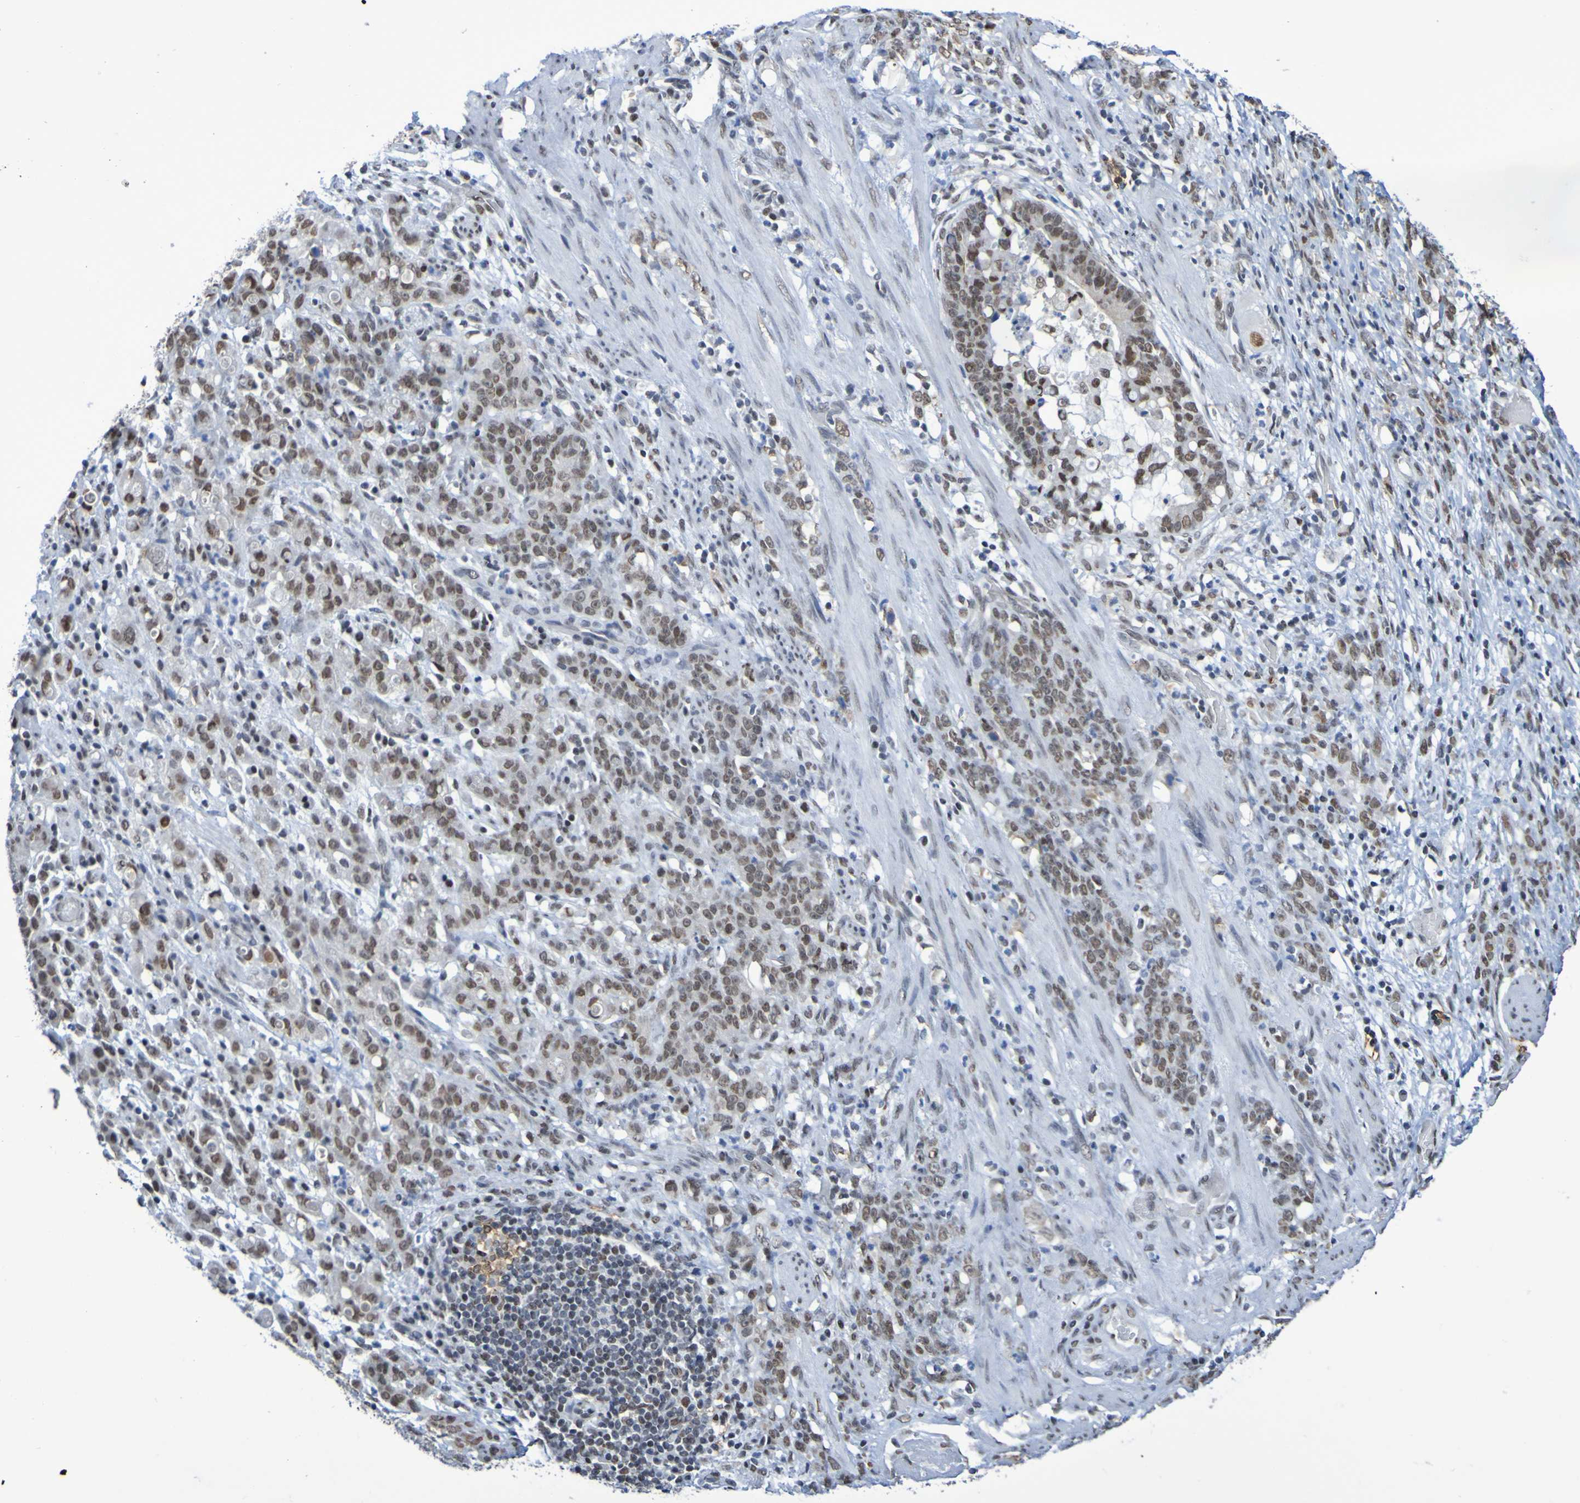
{"staining": {"intensity": "moderate", "quantity": ">75%", "location": "nuclear"}, "tissue": "stomach cancer", "cell_type": "Tumor cells", "image_type": "cancer", "snomed": [{"axis": "morphology", "description": "Adenocarcinoma, NOS"}, {"axis": "topography", "description": "Stomach, lower"}], "caption": "Tumor cells demonstrate moderate nuclear positivity in approximately >75% of cells in adenocarcinoma (stomach).", "gene": "MRTFB", "patient": {"sex": "male", "age": 88}}